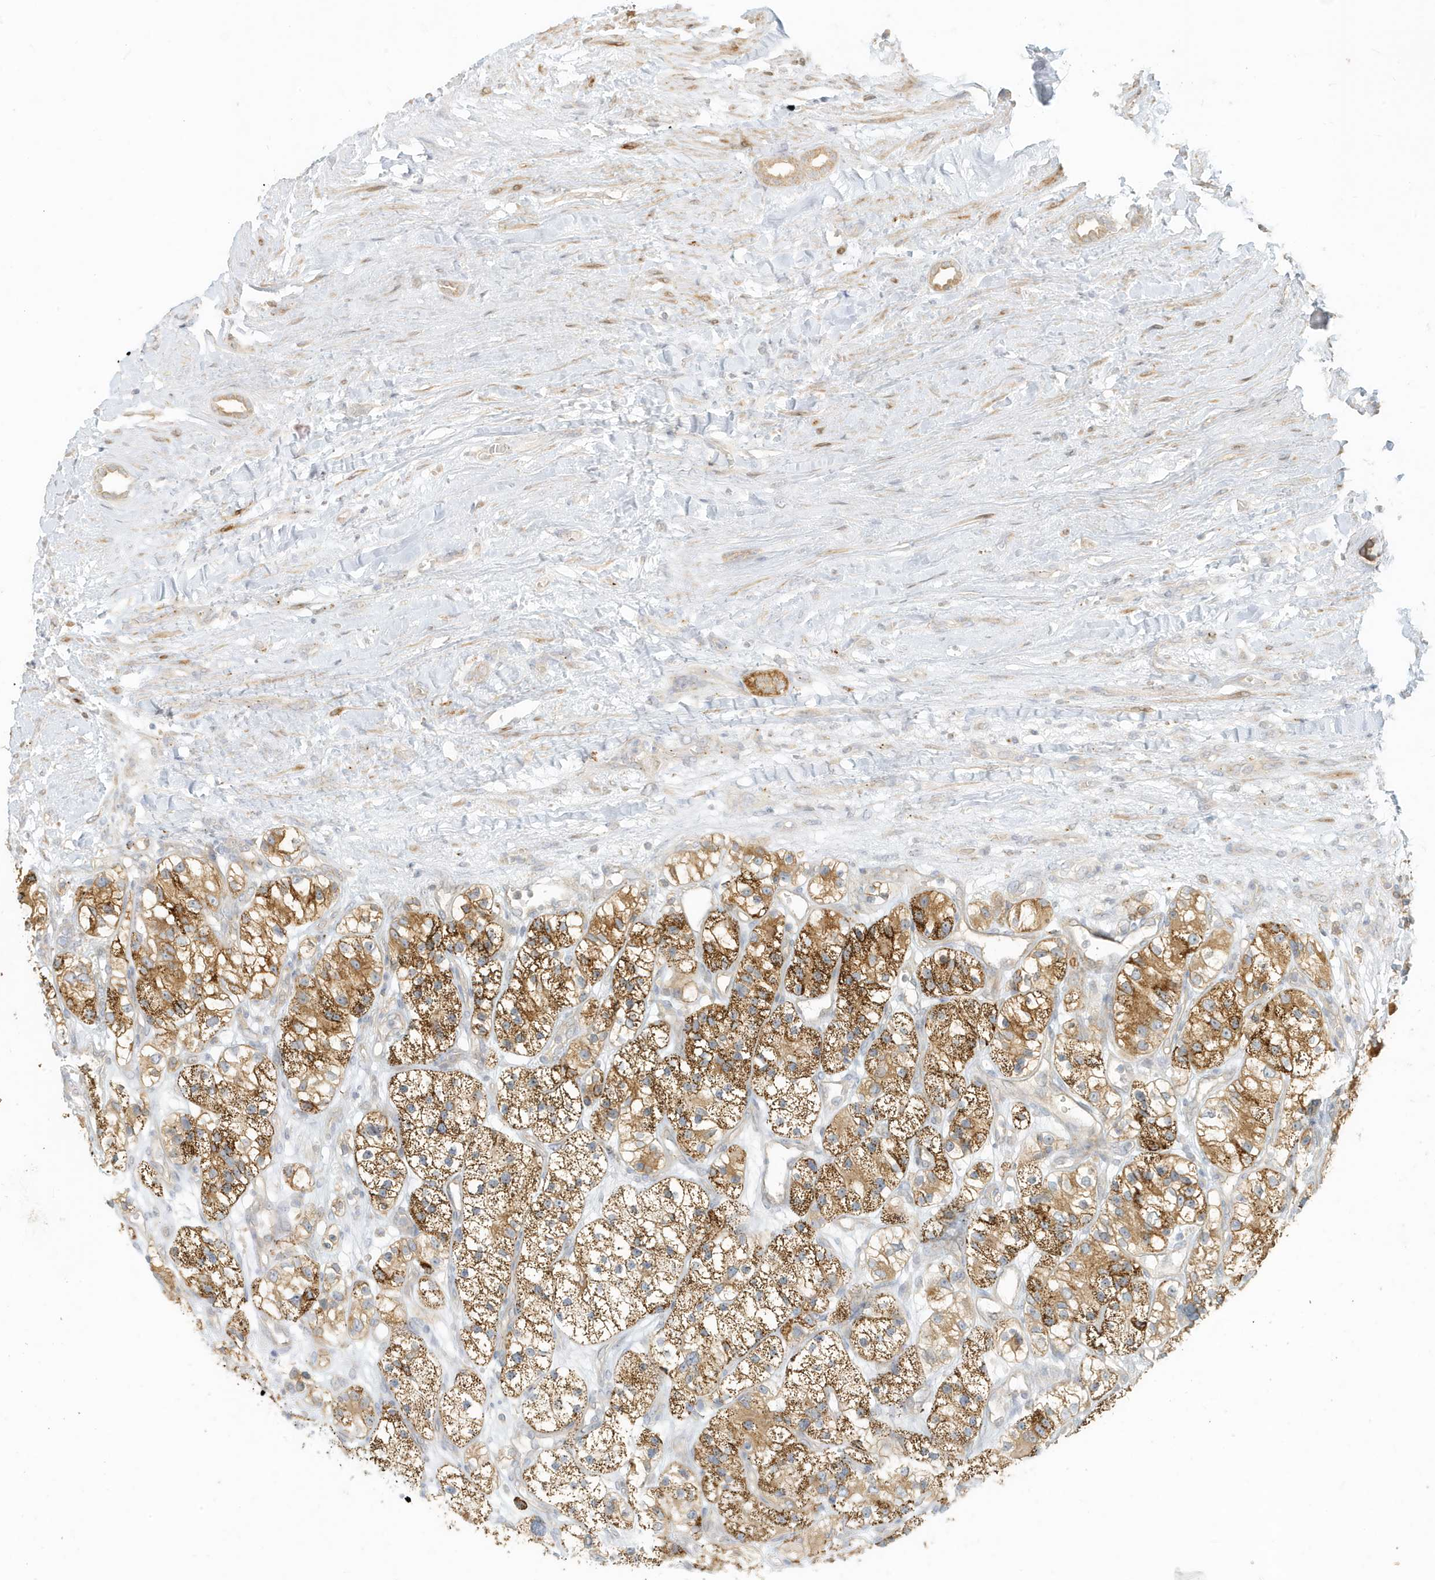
{"staining": {"intensity": "moderate", "quantity": ">75%", "location": "cytoplasmic/membranous"}, "tissue": "renal cancer", "cell_type": "Tumor cells", "image_type": "cancer", "snomed": [{"axis": "morphology", "description": "Adenocarcinoma, NOS"}, {"axis": "topography", "description": "Kidney"}], "caption": "Adenocarcinoma (renal) tissue displays moderate cytoplasmic/membranous expression in about >75% of tumor cells, visualized by immunohistochemistry.", "gene": "MCOLN1", "patient": {"sex": "female", "age": 57}}